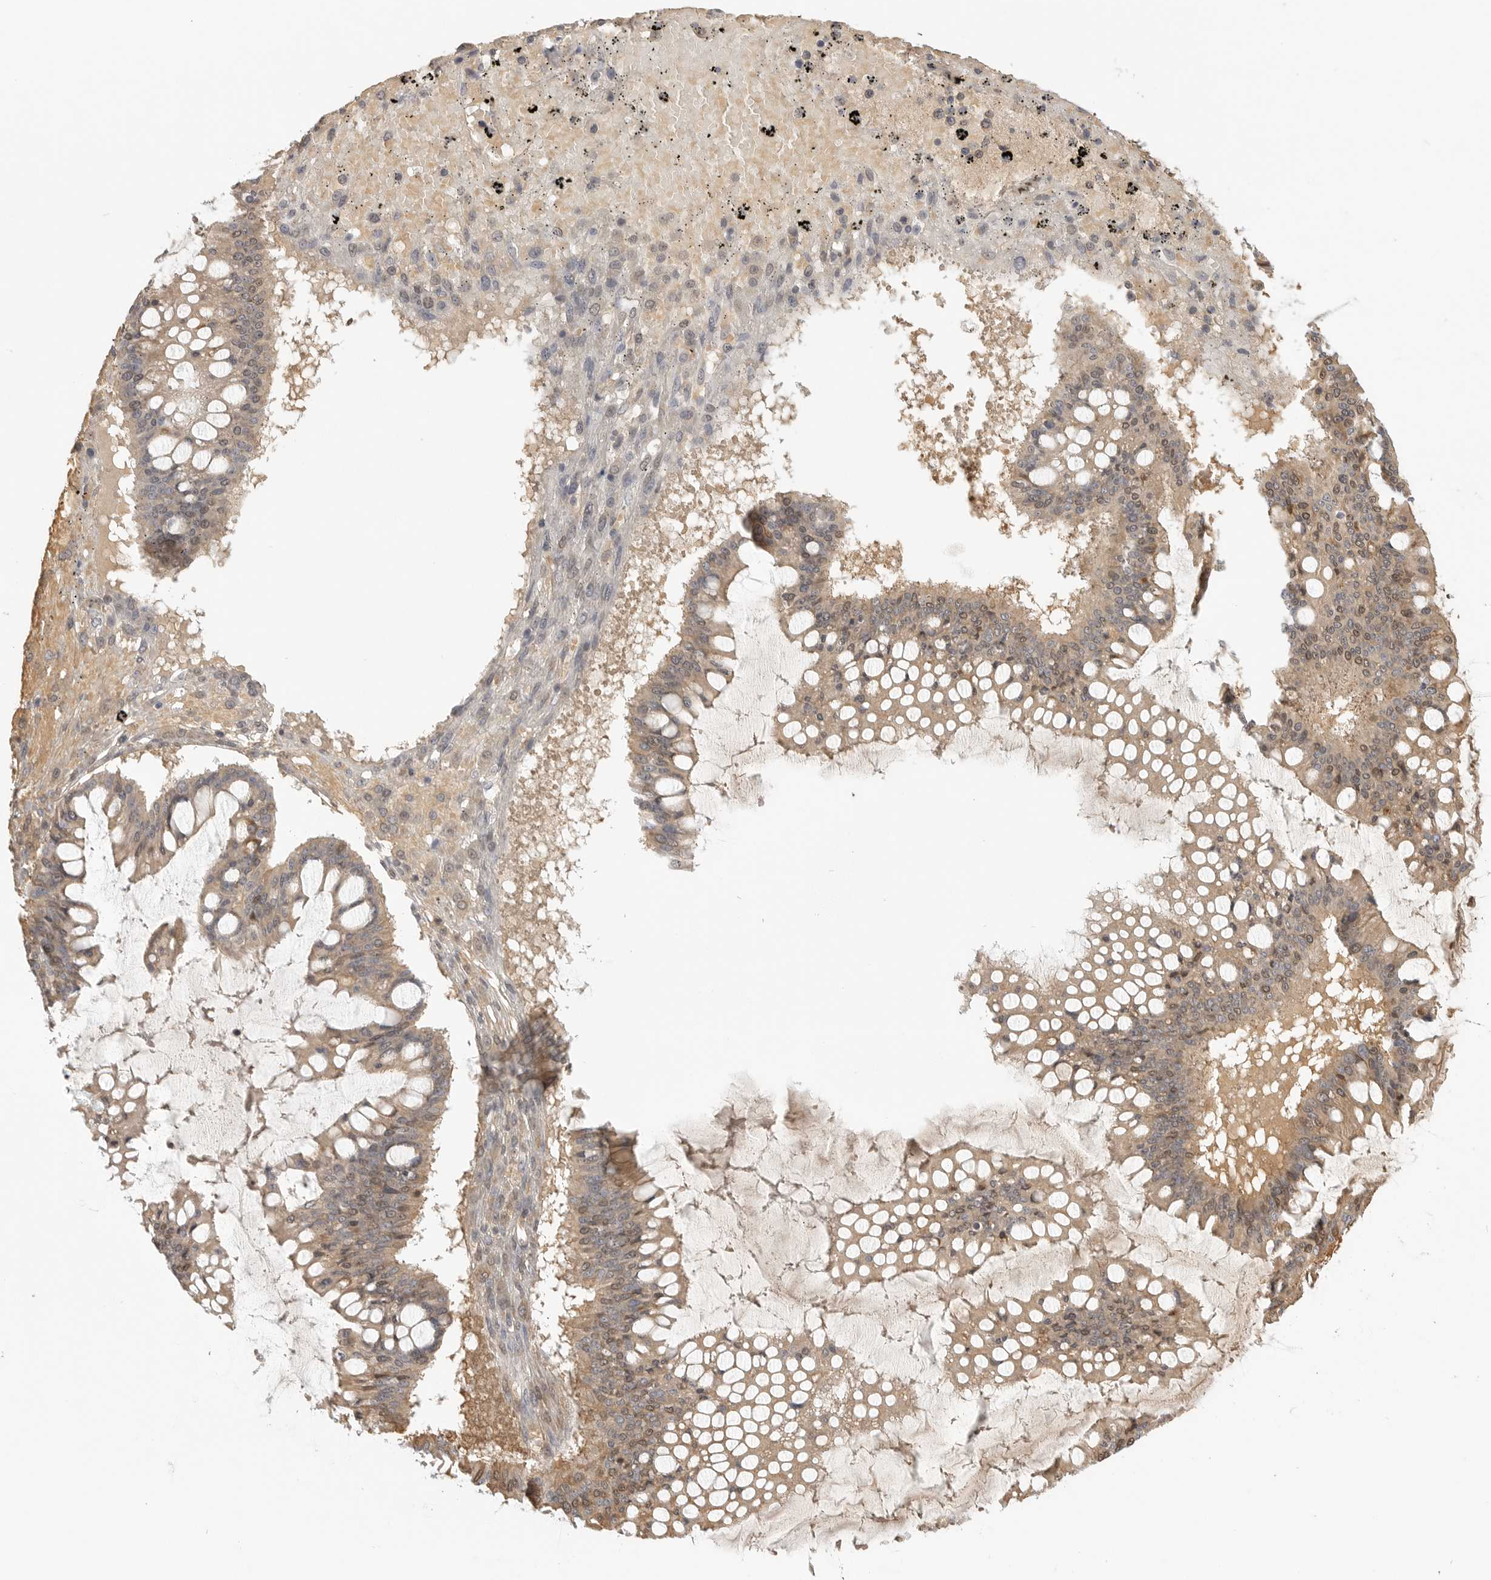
{"staining": {"intensity": "weak", "quantity": ">75%", "location": "cytoplasmic/membranous,nuclear"}, "tissue": "ovarian cancer", "cell_type": "Tumor cells", "image_type": "cancer", "snomed": [{"axis": "morphology", "description": "Cystadenocarcinoma, mucinous, NOS"}, {"axis": "topography", "description": "Ovary"}], "caption": "Immunohistochemical staining of ovarian cancer (mucinous cystadenocarcinoma) displays low levels of weak cytoplasmic/membranous and nuclear protein expression in about >75% of tumor cells.", "gene": "CCPG1", "patient": {"sex": "female", "age": 73}}